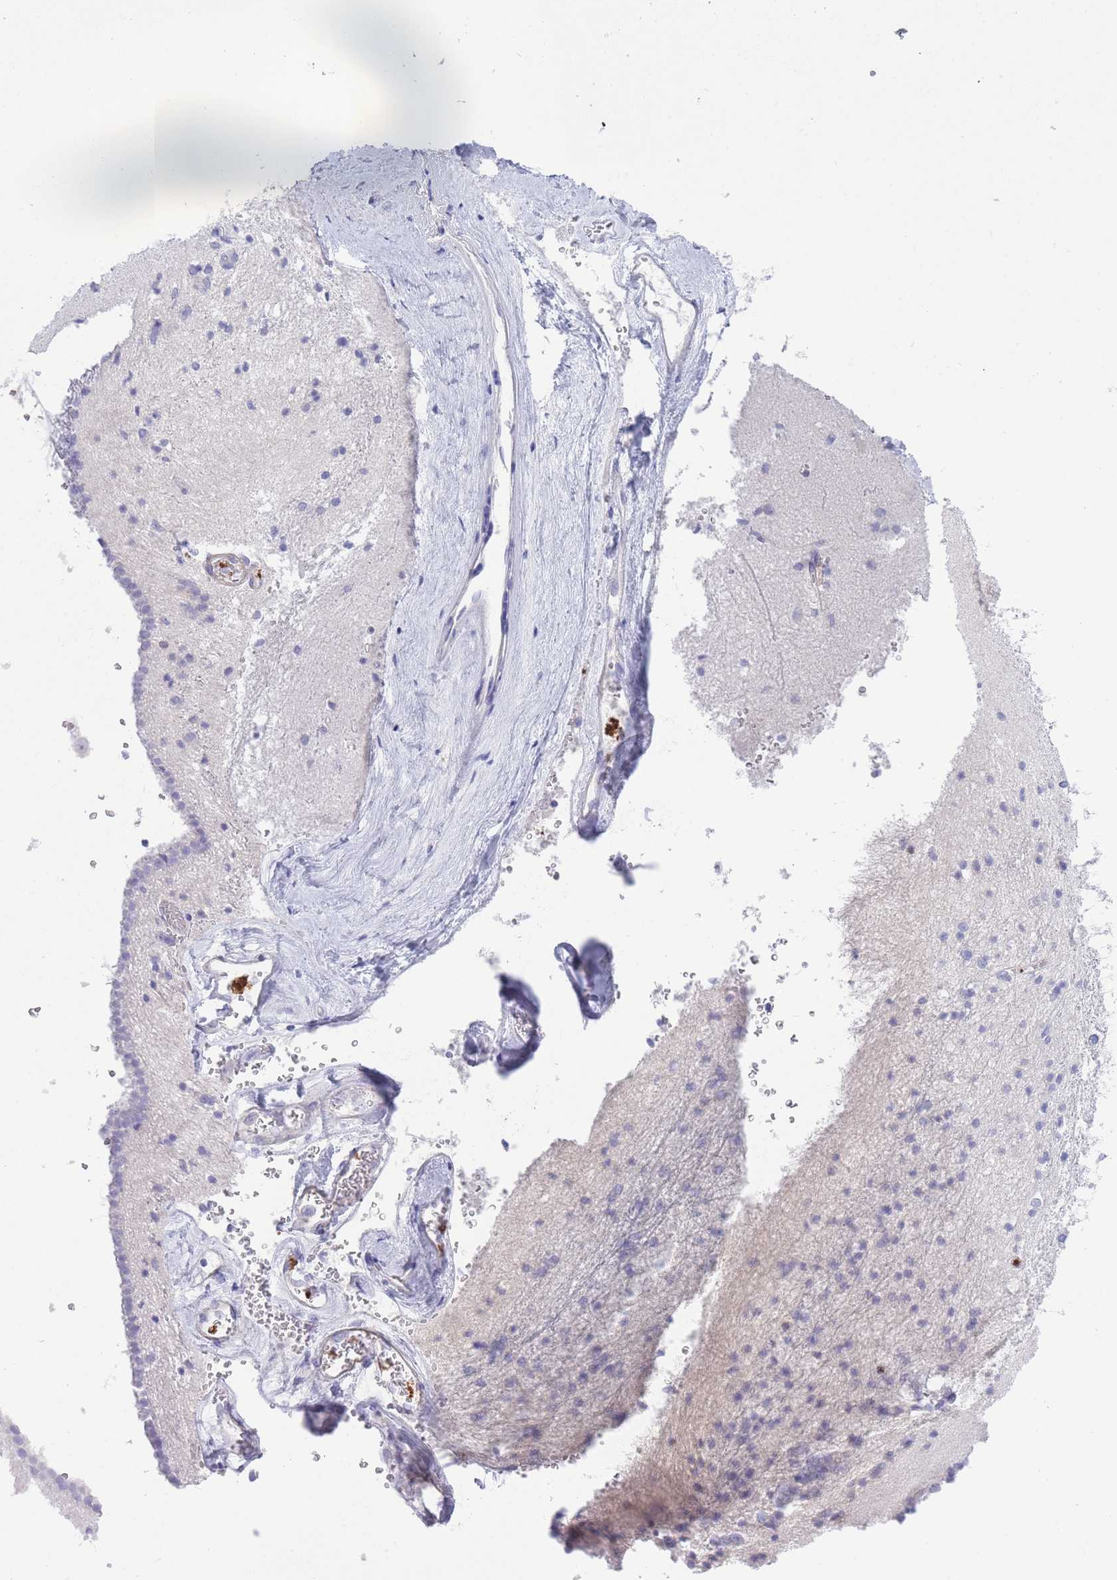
{"staining": {"intensity": "negative", "quantity": "none", "location": "none"}, "tissue": "caudate", "cell_type": "Glial cells", "image_type": "normal", "snomed": [{"axis": "morphology", "description": "Normal tissue, NOS"}, {"axis": "topography", "description": "Lateral ventricle wall"}], "caption": "Glial cells show no significant expression in normal caudate. (DAB immunohistochemistry visualized using brightfield microscopy, high magnification).", "gene": "ENSG00000289258", "patient": {"sex": "male", "age": 37}}